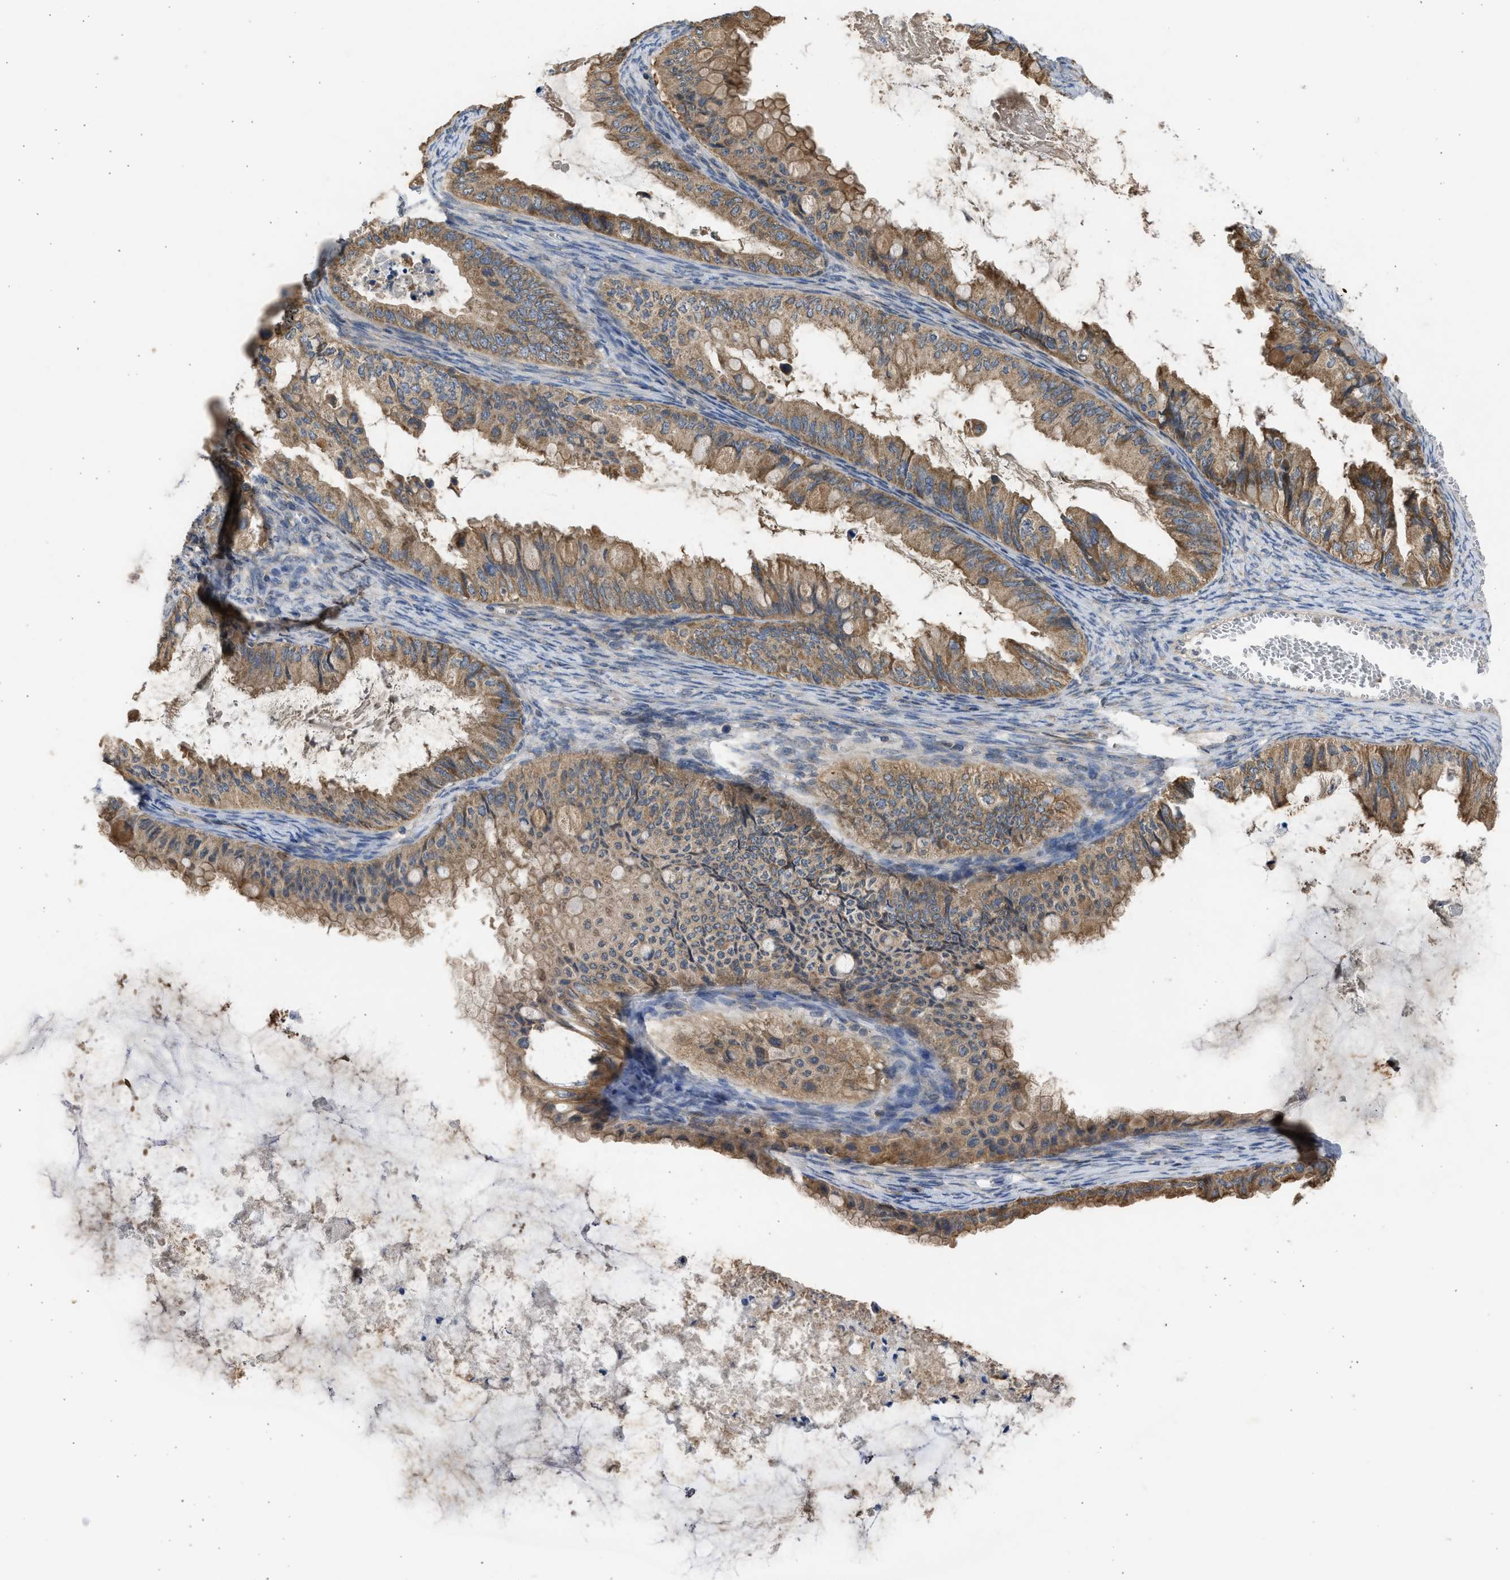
{"staining": {"intensity": "moderate", "quantity": ">75%", "location": "cytoplasmic/membranous"}, "tissue": "ovarian cancer", "cell_type": "Tumor cells", "image_type": "cancer", "snomed": [{"axis": "morphology", "description": "Cystadenocarcinoma, mucinous, NOS"}, {"axis": "topography", "description": "Ovary"}], "caption": "Immunohistochemistry (DAB) staining of human ovarian cancer reveals moderate cytoplasmic/membranous protein staining in approximately >75% of tumor cells. The protein is shown in brown color, while the nuclei are stained blue.", "gene": "CYP1A1", "patient": {"sex": "female", "age": 80}}